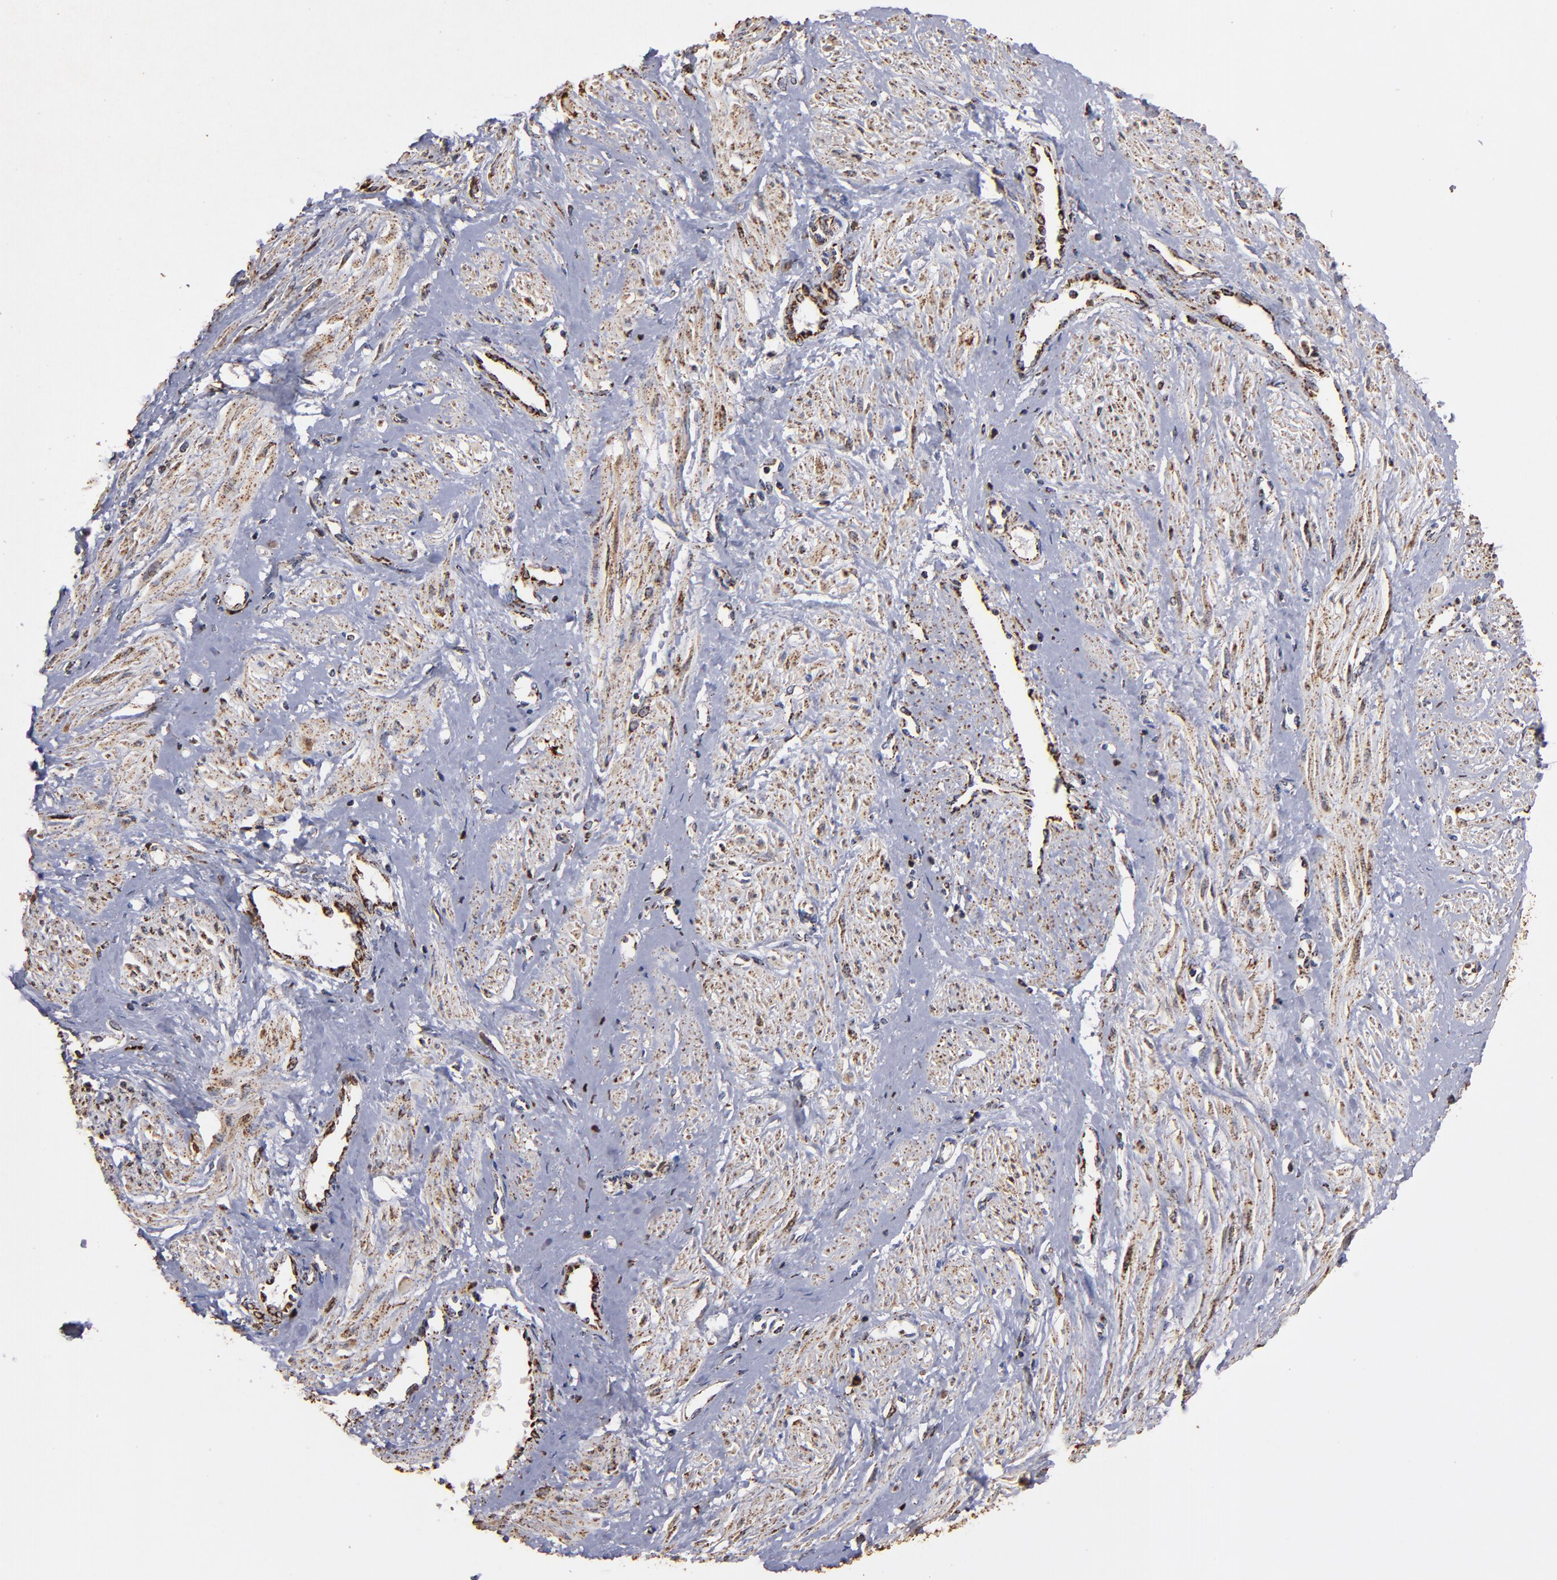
{"staining": {"intensity": "moderate", "quantity": ">75%", "location": "cytoplasmic/membranous"}, "tissue": "smooth muscle", "cell_type": "Smooth muscle cells", "image_type": "normal", "snomed": [{"axis": "morphology", "description": "Normal tissue, NOS"}, {"axis": "topography", "description": "Smooth muscle"}, {"axis": "topography", "description": "Uterus"}], "caption": "DAB (3,3'-diaminobenzidine) immunohistochemical staining of unremarkable human smooth muscle demonstrates moderate cytoplasmic/membranous protein staining in about >75% of smooth muscle cells.", "gene": "SOD2", "patient": {"sex": "female", "age": 39}}